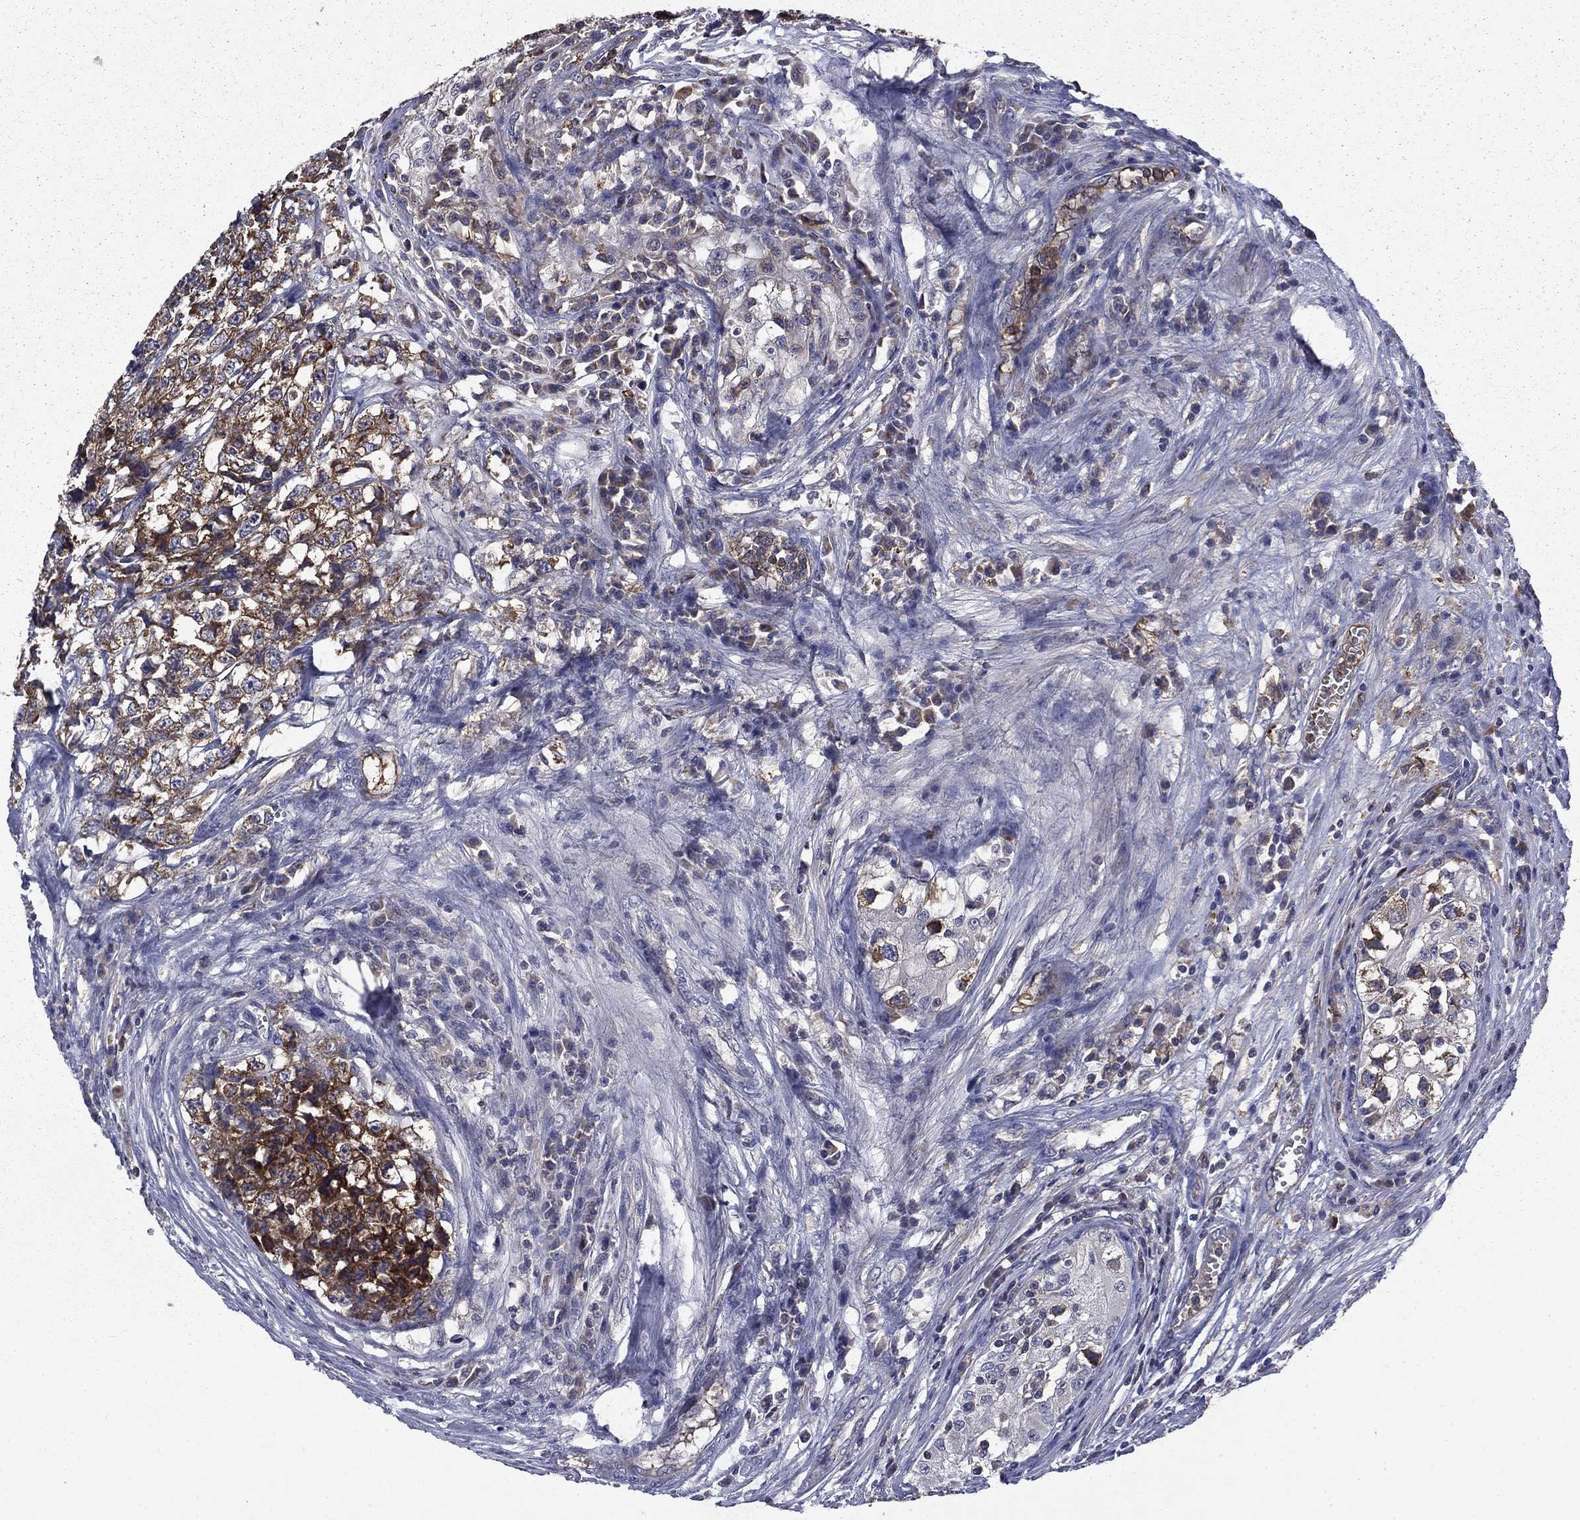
{"staining": {"intensity": "strong", "quantity": "25%-75%", "location": "cytoplasmic/membranous"}, "tissue": "testis cancer", "cell_type": "Tumor cells", "image_type": "cancer", "snomed": [{"axis": "morphology", "description": "Seminoma, NOS"}, {"axis": "morphology", "description": "Carcinoma, Embryonal, NOS"}, {"axis": "topography", "description": "Testis"}], "caption": "The photomicrograph reveals a brown stain indicating the presence of a protein in the cytoplasmic/membranous of tumor cells in seminoma (testis). (Stains: DAB in brown, nuclei in blue, Microscopy: brightfield microscopy at high magnification).", "gene": "CEACAM7", "patient": {"sex": "male", "age": 22}}